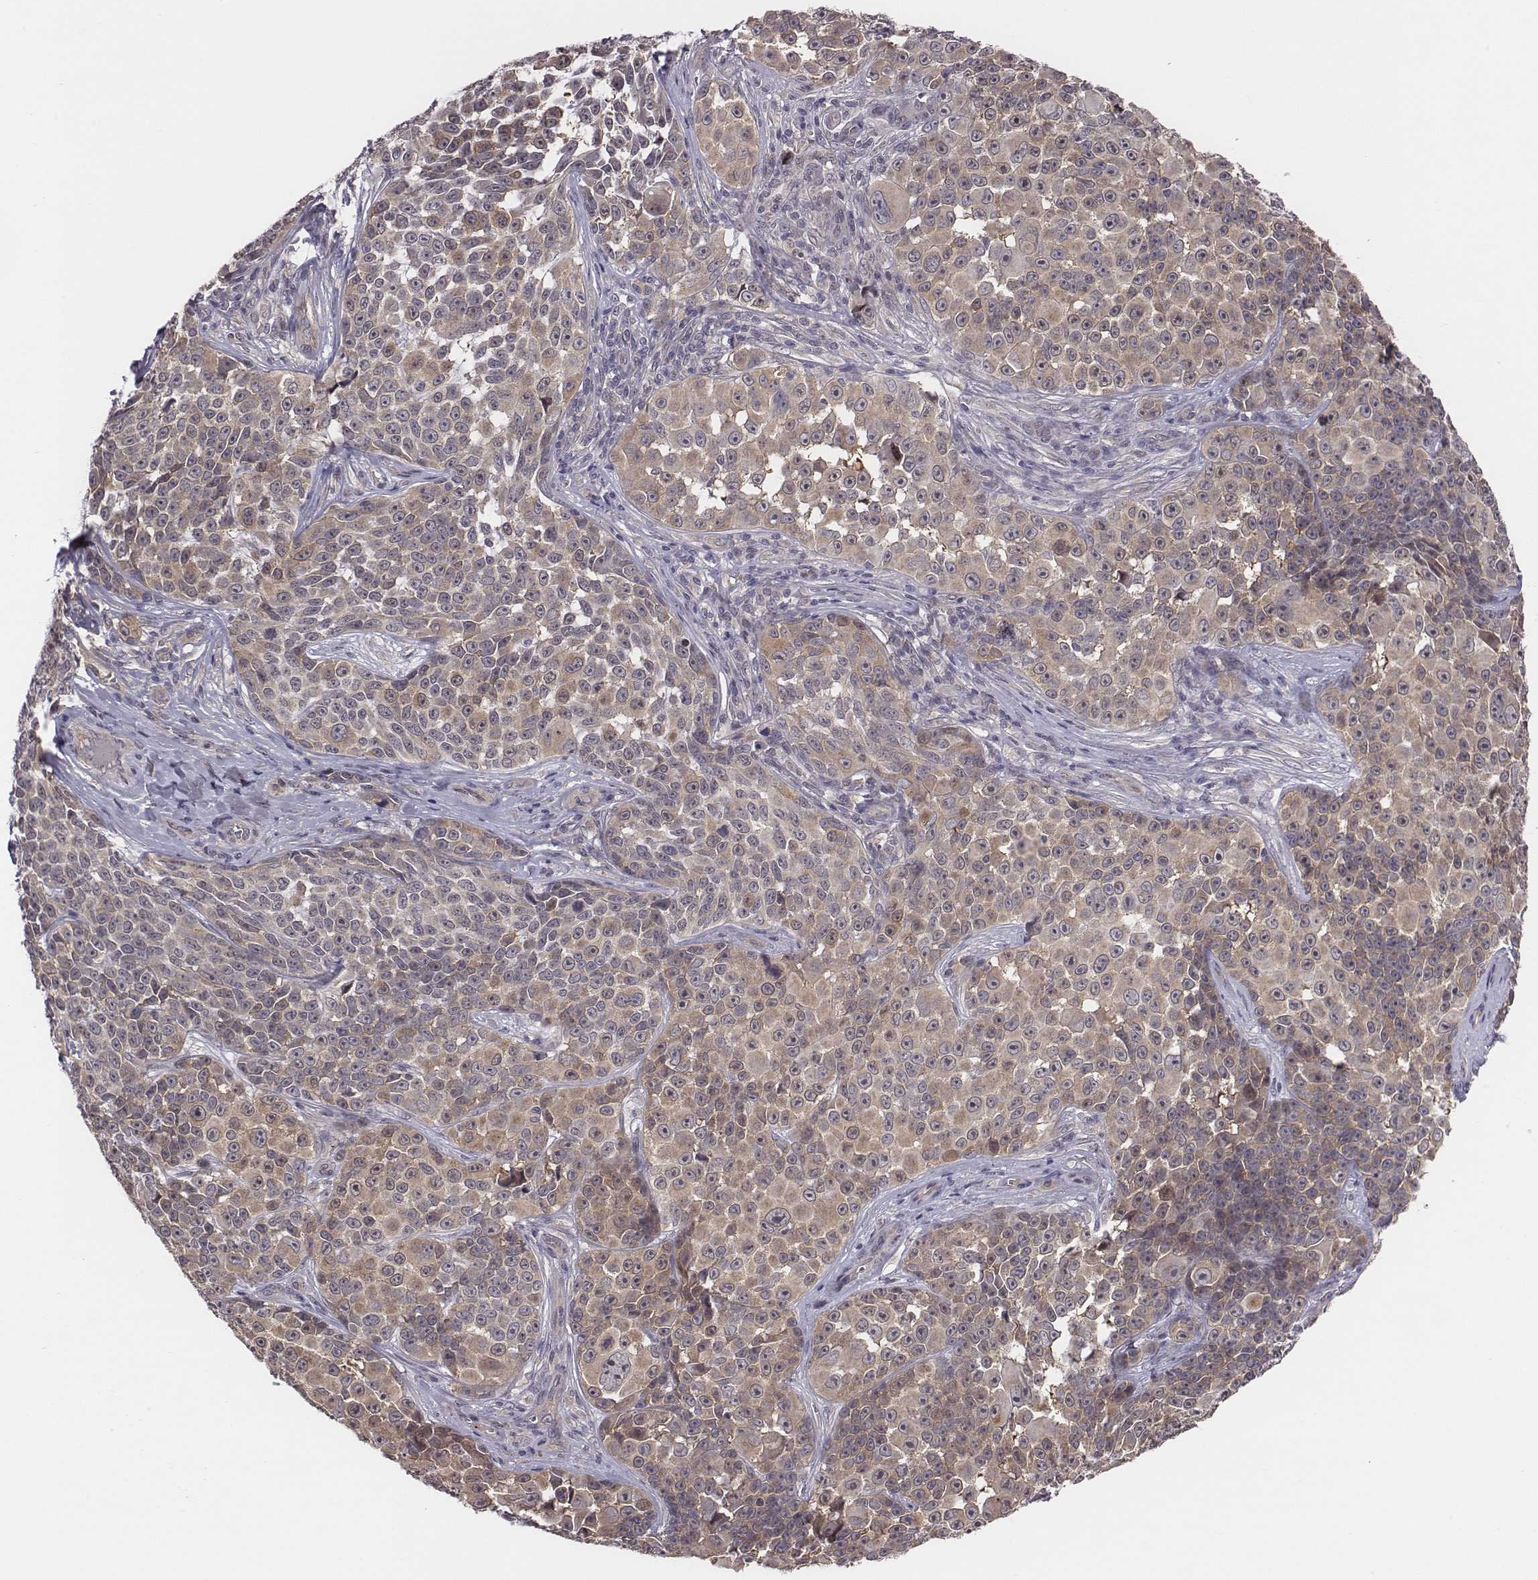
{"staining": {"intensity": "weak", "quantity": "25%-75%", "location": "cytoplasmic/membranous"}, "tissue": "melanoma", "cell_type": "Tumor cells", "image_type": "cancer", "snomed": [{"axis": "morphology", "description": "Malignant melanoma, NOS"}, {"axis": "topography", "description": "Skin"}], "caption": "Immunohistochemistry (IHC) histopathology image of neoplastic tissue: melanoma stained using immunohistochemistry (IHC) displays low levels of weak protein expression localized specifically in the cytoplasmic/membranous of tumor cells, appearing as a cytoplasmic/membranous brown color.", "gene": "SMURF2", "patient": {"sex": "female", "age": 88}}